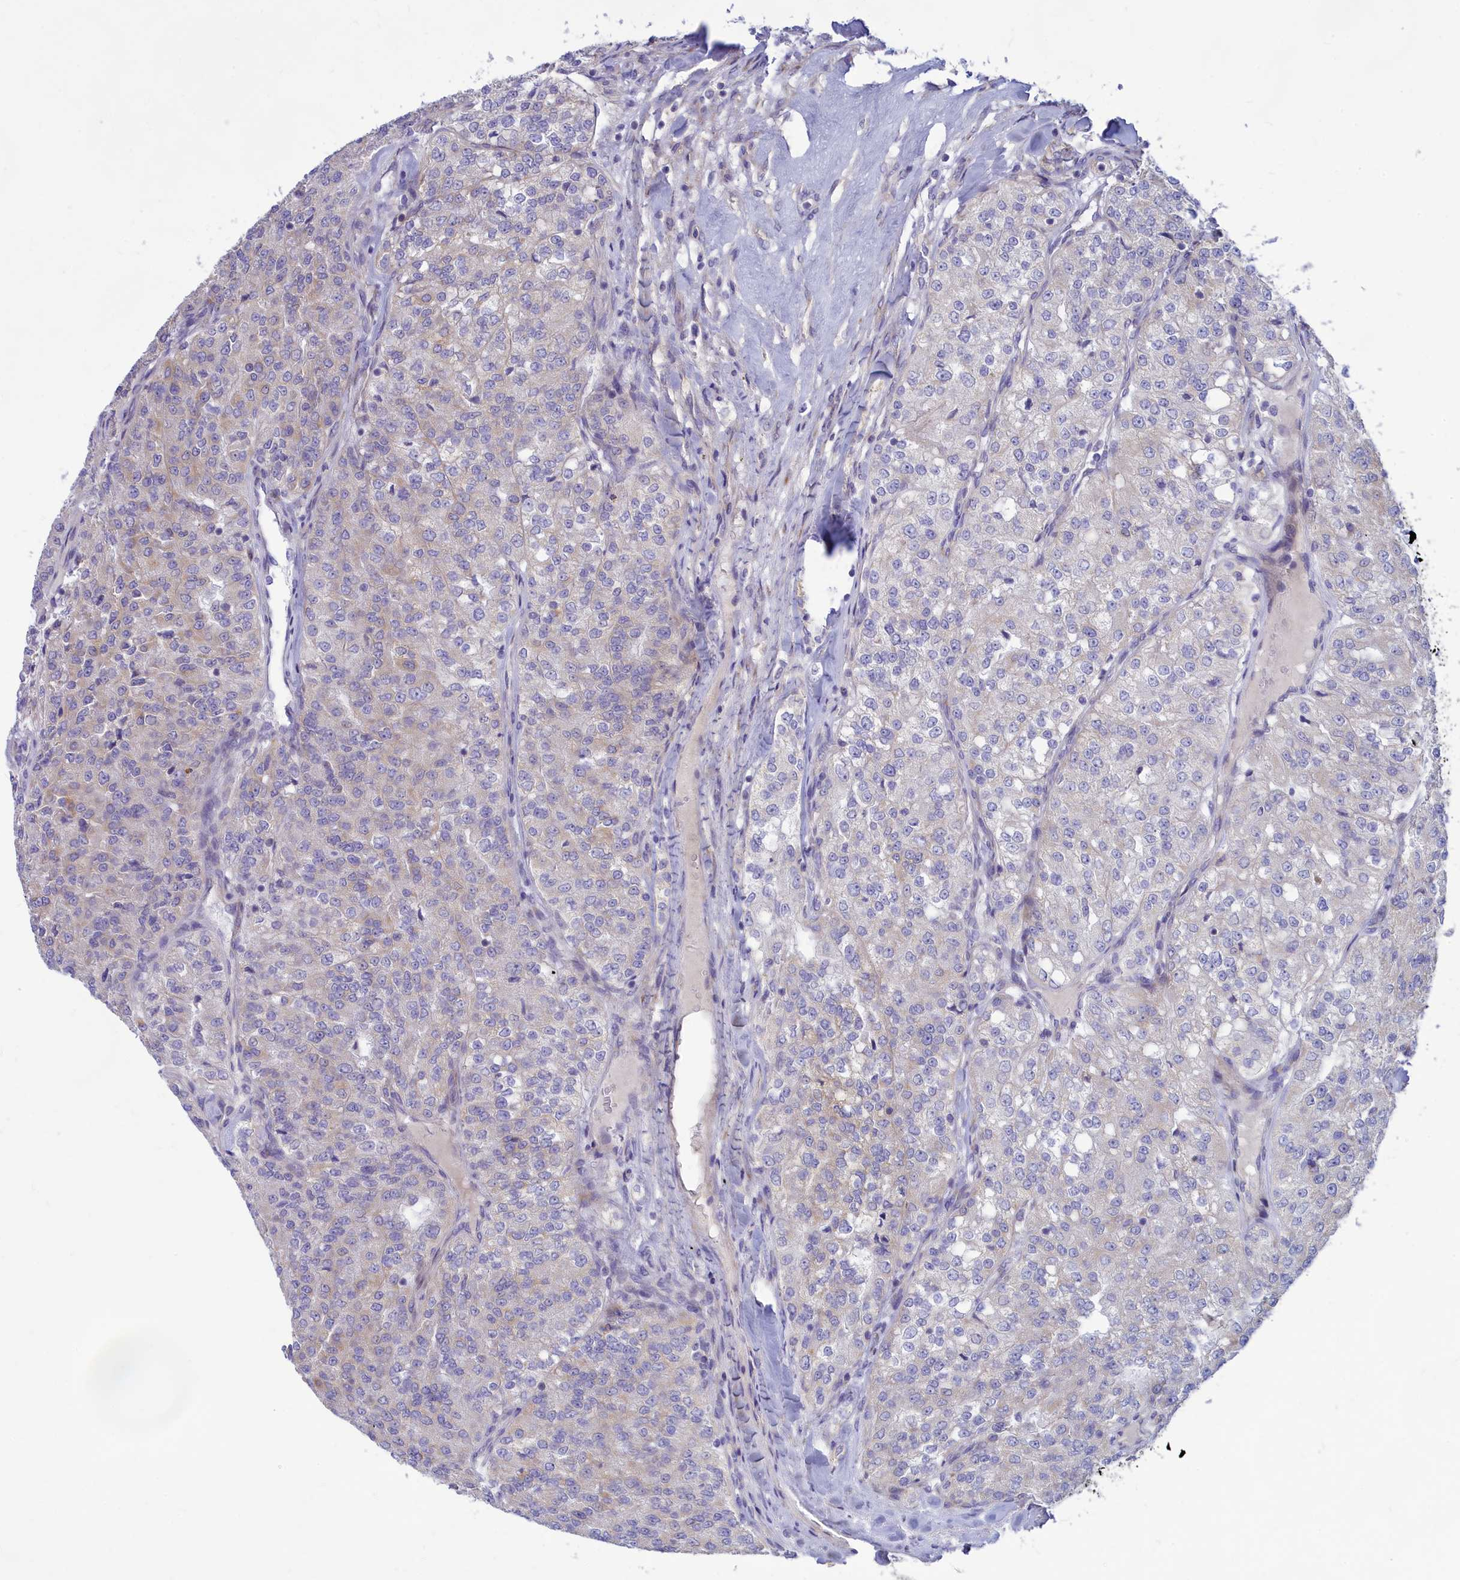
{"staining": {"intensity": "weak", "quantity": "<25%", "location": "cytoplasmic/membranous"}, "tissue": "renal cancer", "cell_type": "Tumor cells", "image_type": "cancer", "snomed": [{"axis": "morphology", "description": "Adenocarcinoma, NOS"}, {"axis": "topography", "description": "Kidney"}], "caption": "An immunohistochemistry histopathology image of renal cancer is shown. There is no staining in tumor cells of renal cancer.", "gene": "TMEM30B", "patient": {"sex": "female", "age": 63}}